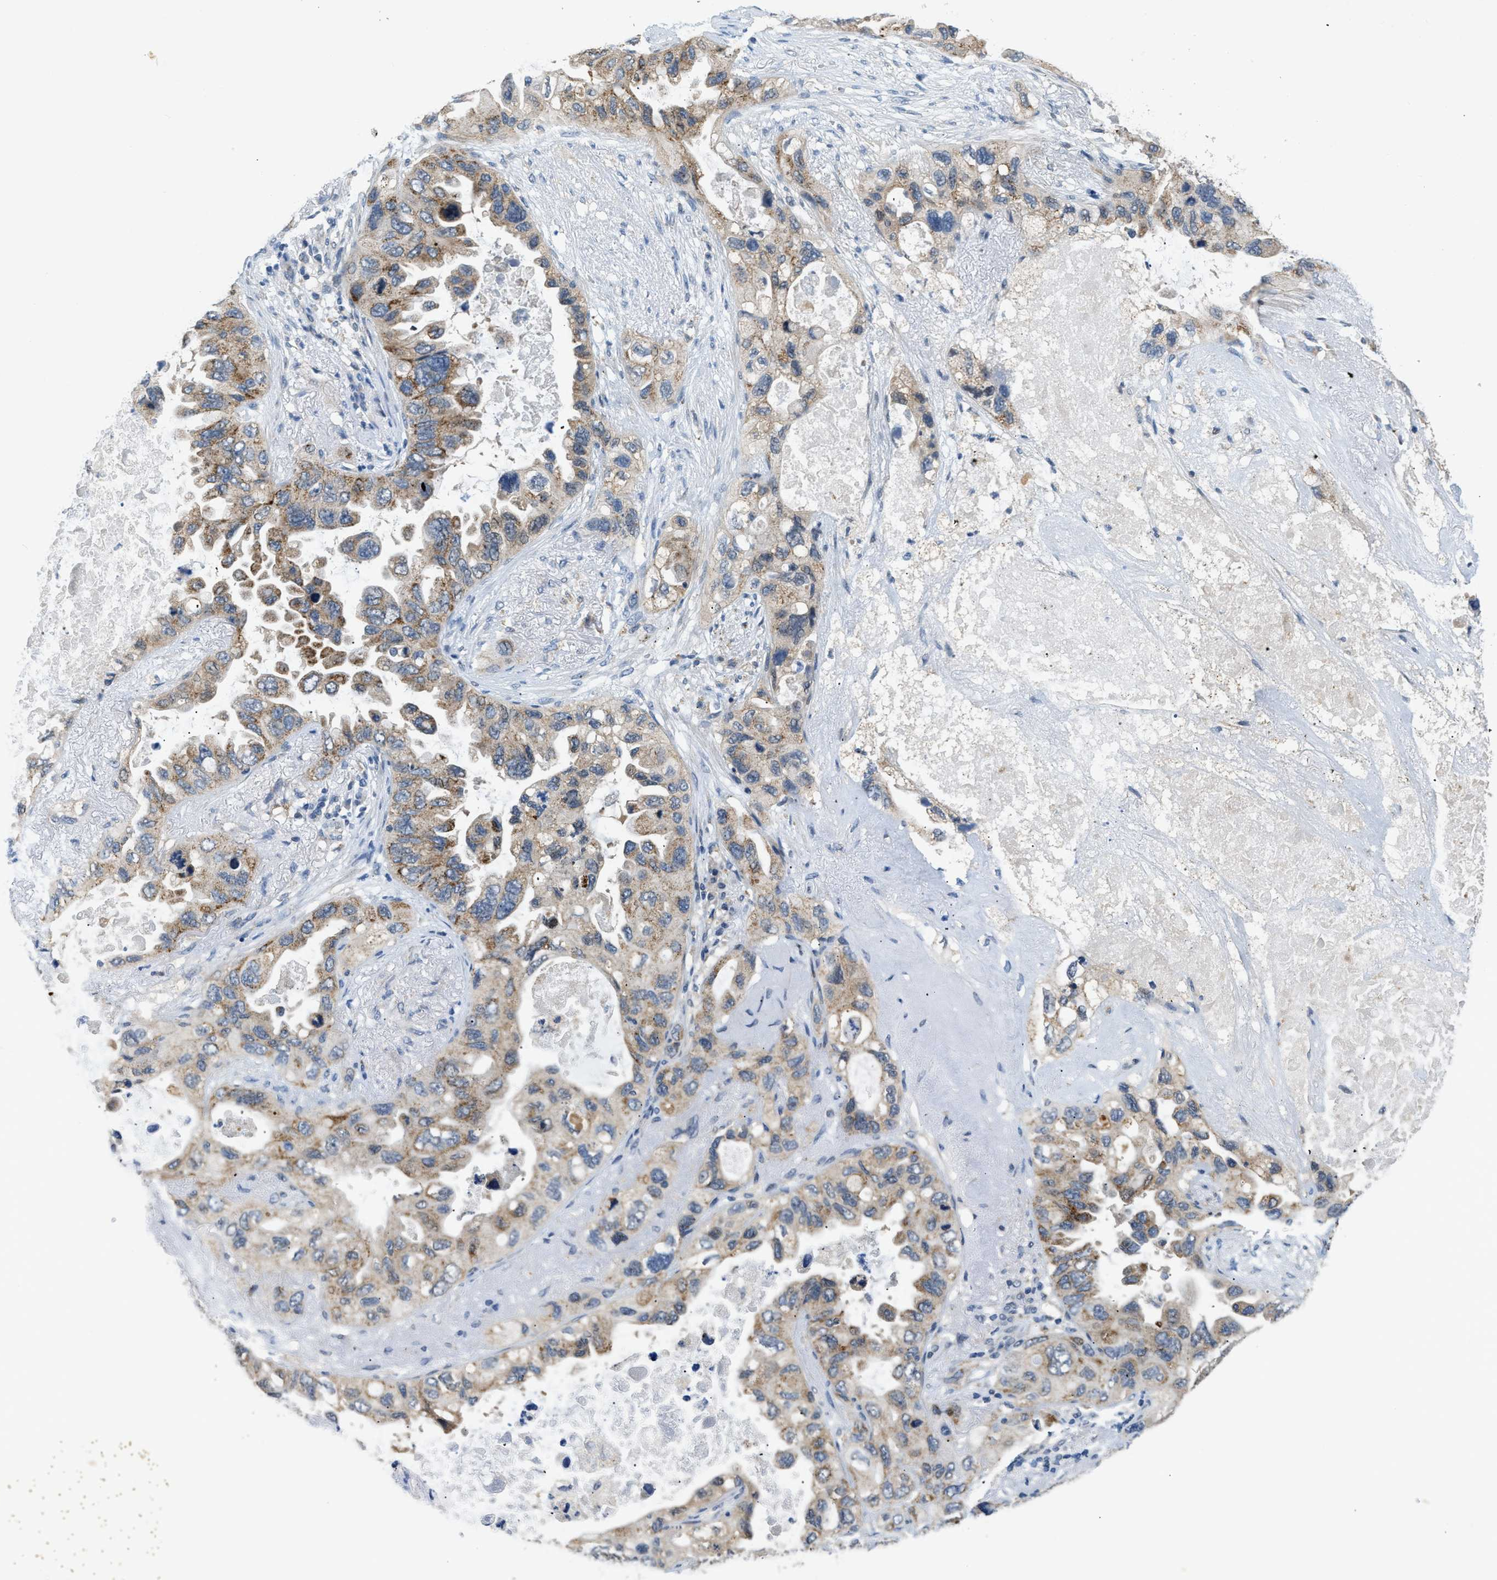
{"staining": {"intensity": "moderate", "quantity": ">75%", "location": "cytoplasmic/membranous"}, "tissue": "lung cancer", "cell_type": "Tumor cells", "image_type": "cancer", "snomed": [{"axis": "morphology", "description": "Squamous cell carcinoma, NOS"}, {"axis": "topography", "description": "Lung"}], "caption": "Protein expression analysis of squamous cell carcinoma (lung) demonstrates moderate cytoplasmic/membranous staining in about >75% of tumor cells. (IHC, brightfield microscopy, high magnification).", "gene": "TOMM34", "patient": {"sex": "female", "age": 73}}